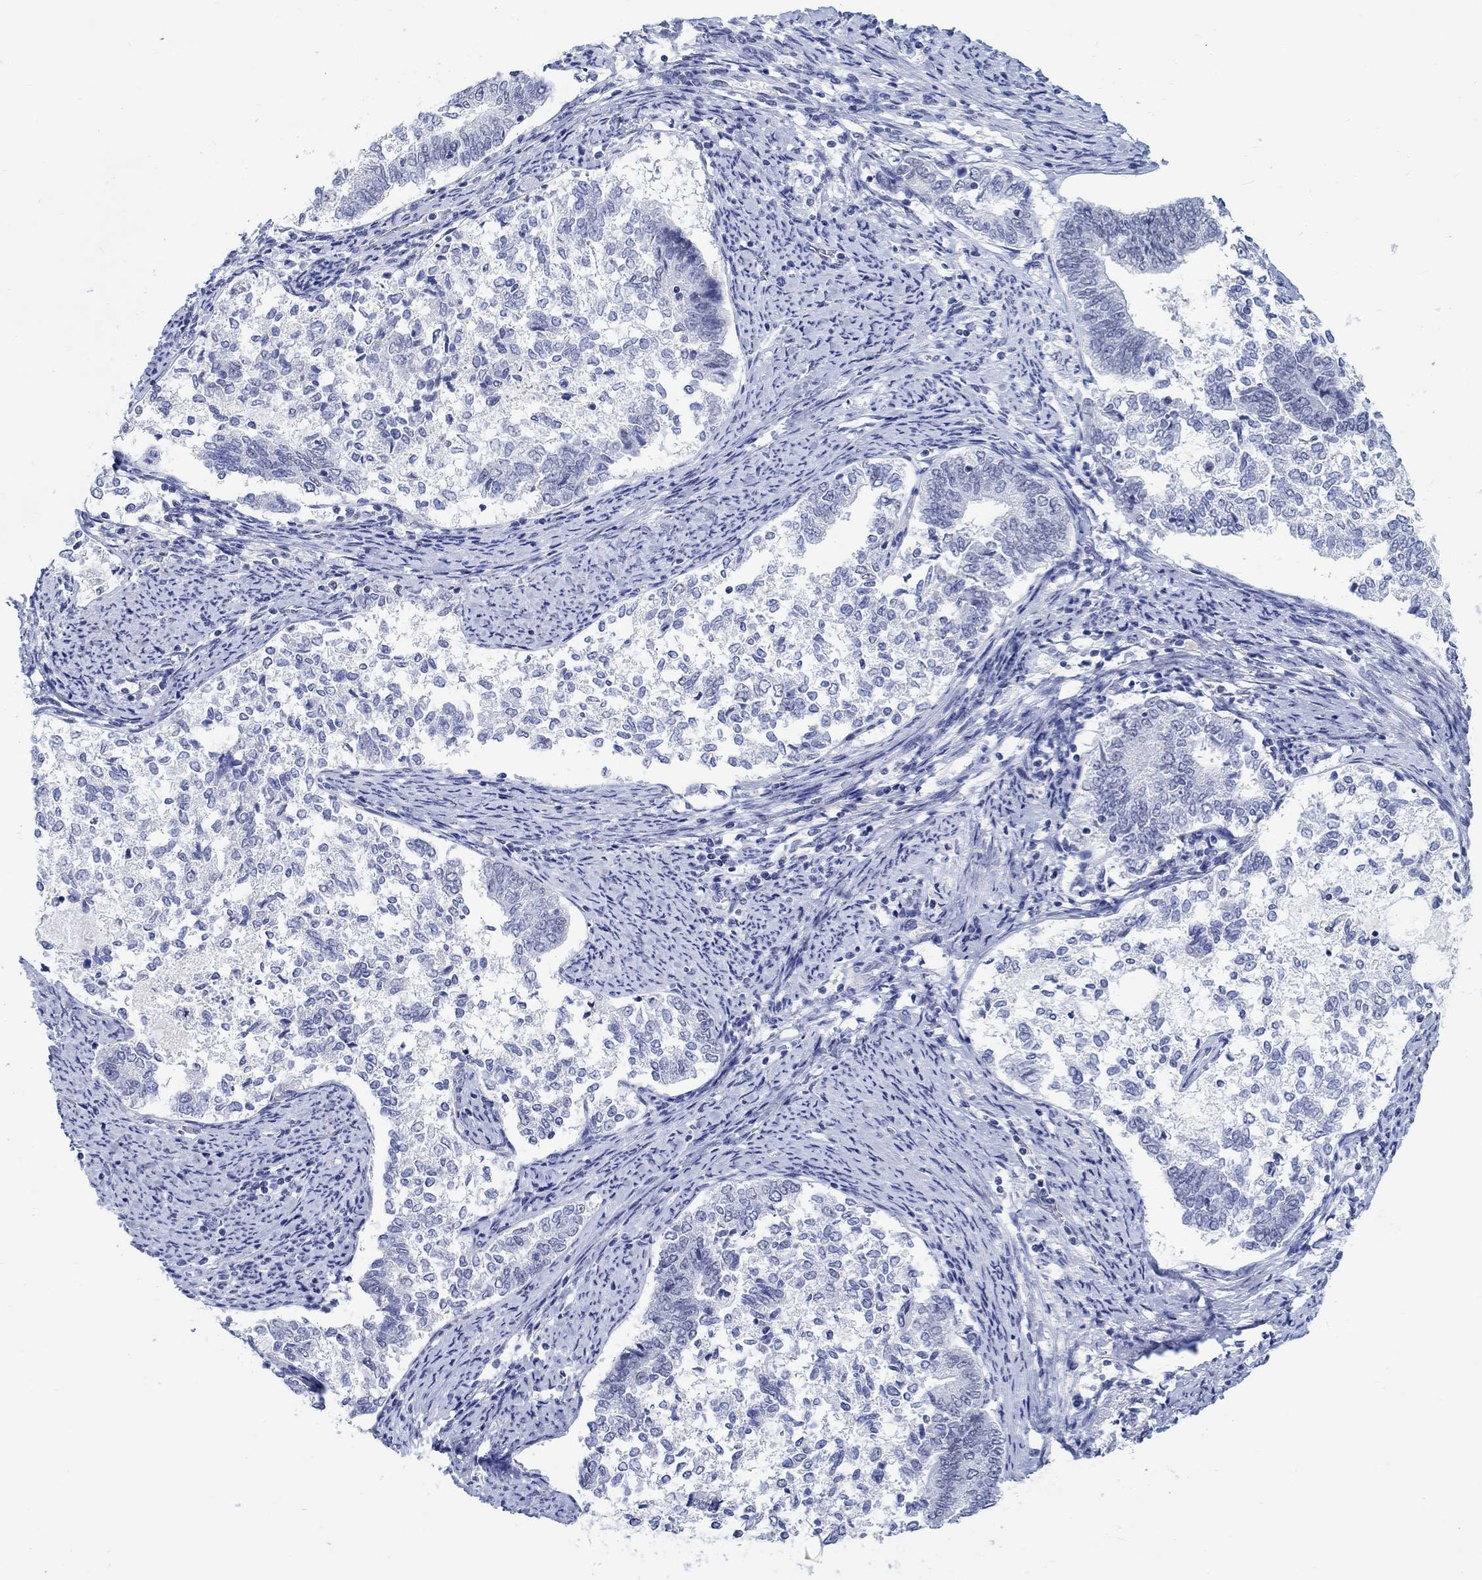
{"staining": {"intensity": "negative", "quantity": "none", "location": "none"}, "tissue": "endometrial cancer", "cell_type": "Tumor cells", "image_type": "cancer", "snomed": [{"axis": "morphology", "description": "Adenocarcinoma, NOS"}, {"axis": "topography", "description": "Endometrium"}], "caption": "Endometrial cancer (adenocarcinoma) stained for a protein using immunohistochemistry reveals no expression tumor cells.", "gene": "ANKS1B", "patient": {"sex": "female", "age": 65}}